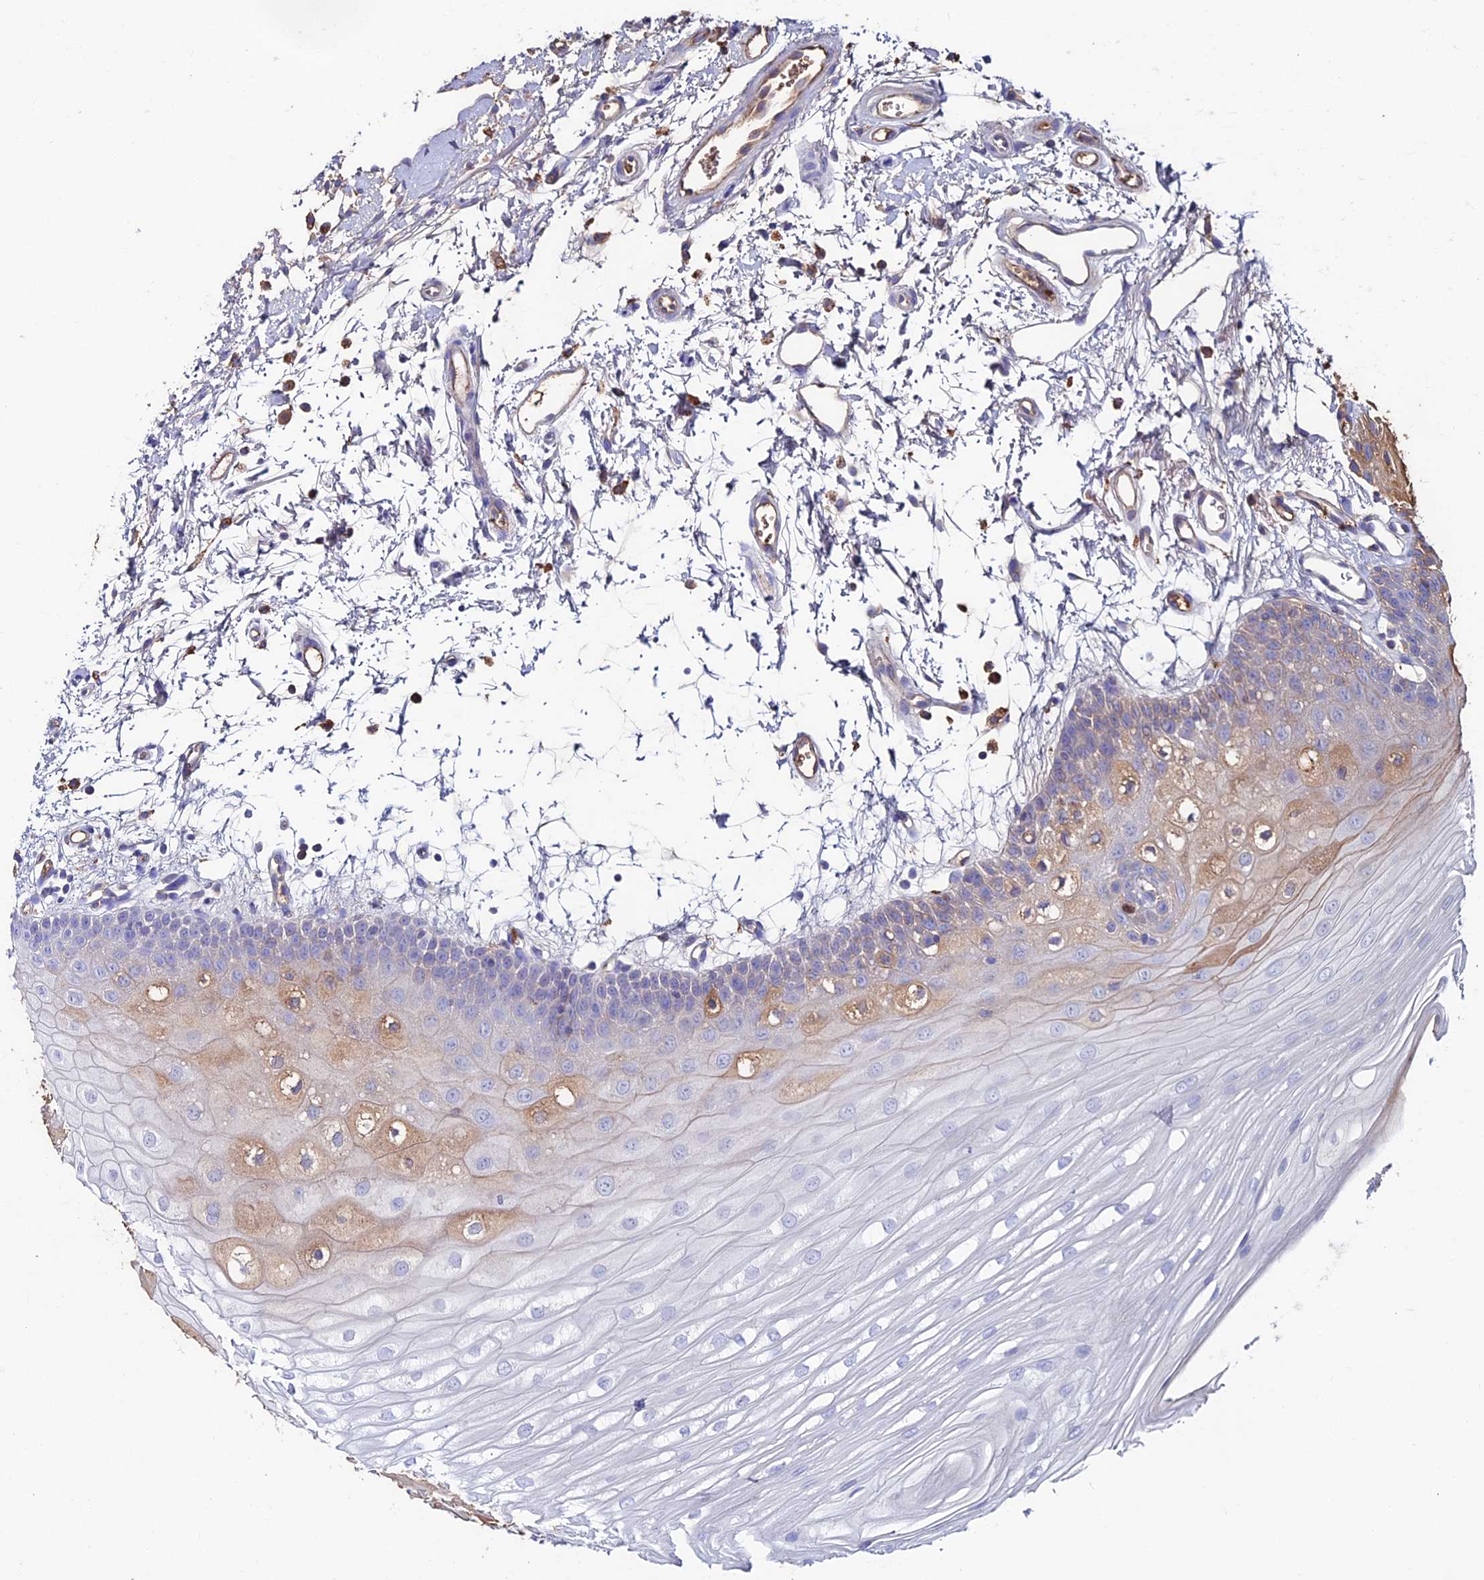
{"staining": {"intensity": "weak", "quantity": "<25%", "location": "cytoplasmic/membranous"}, "tissue": "oral mucosa", "cell_type": "Squamous epithelial cells", "image_type": "normal", "snomed": [{"axis": "morphology", "description": "Normal tissue, NOS"}, {"axis": "topography", "description": "Oral tissue"}, {"axis": "topography", "description": "Tounge, NOS"}], "caption": "Immunohistochemistry photomicrograph of normal human oral mucosa stained for a protein (brown), which reveals no staining in squamous epithelial cells. (Immunohistochemistry (ihc), brightfield microscopy, high magnification).", "gene": "SLC25A16", "patient": {"sex": "female", "age": 73}}